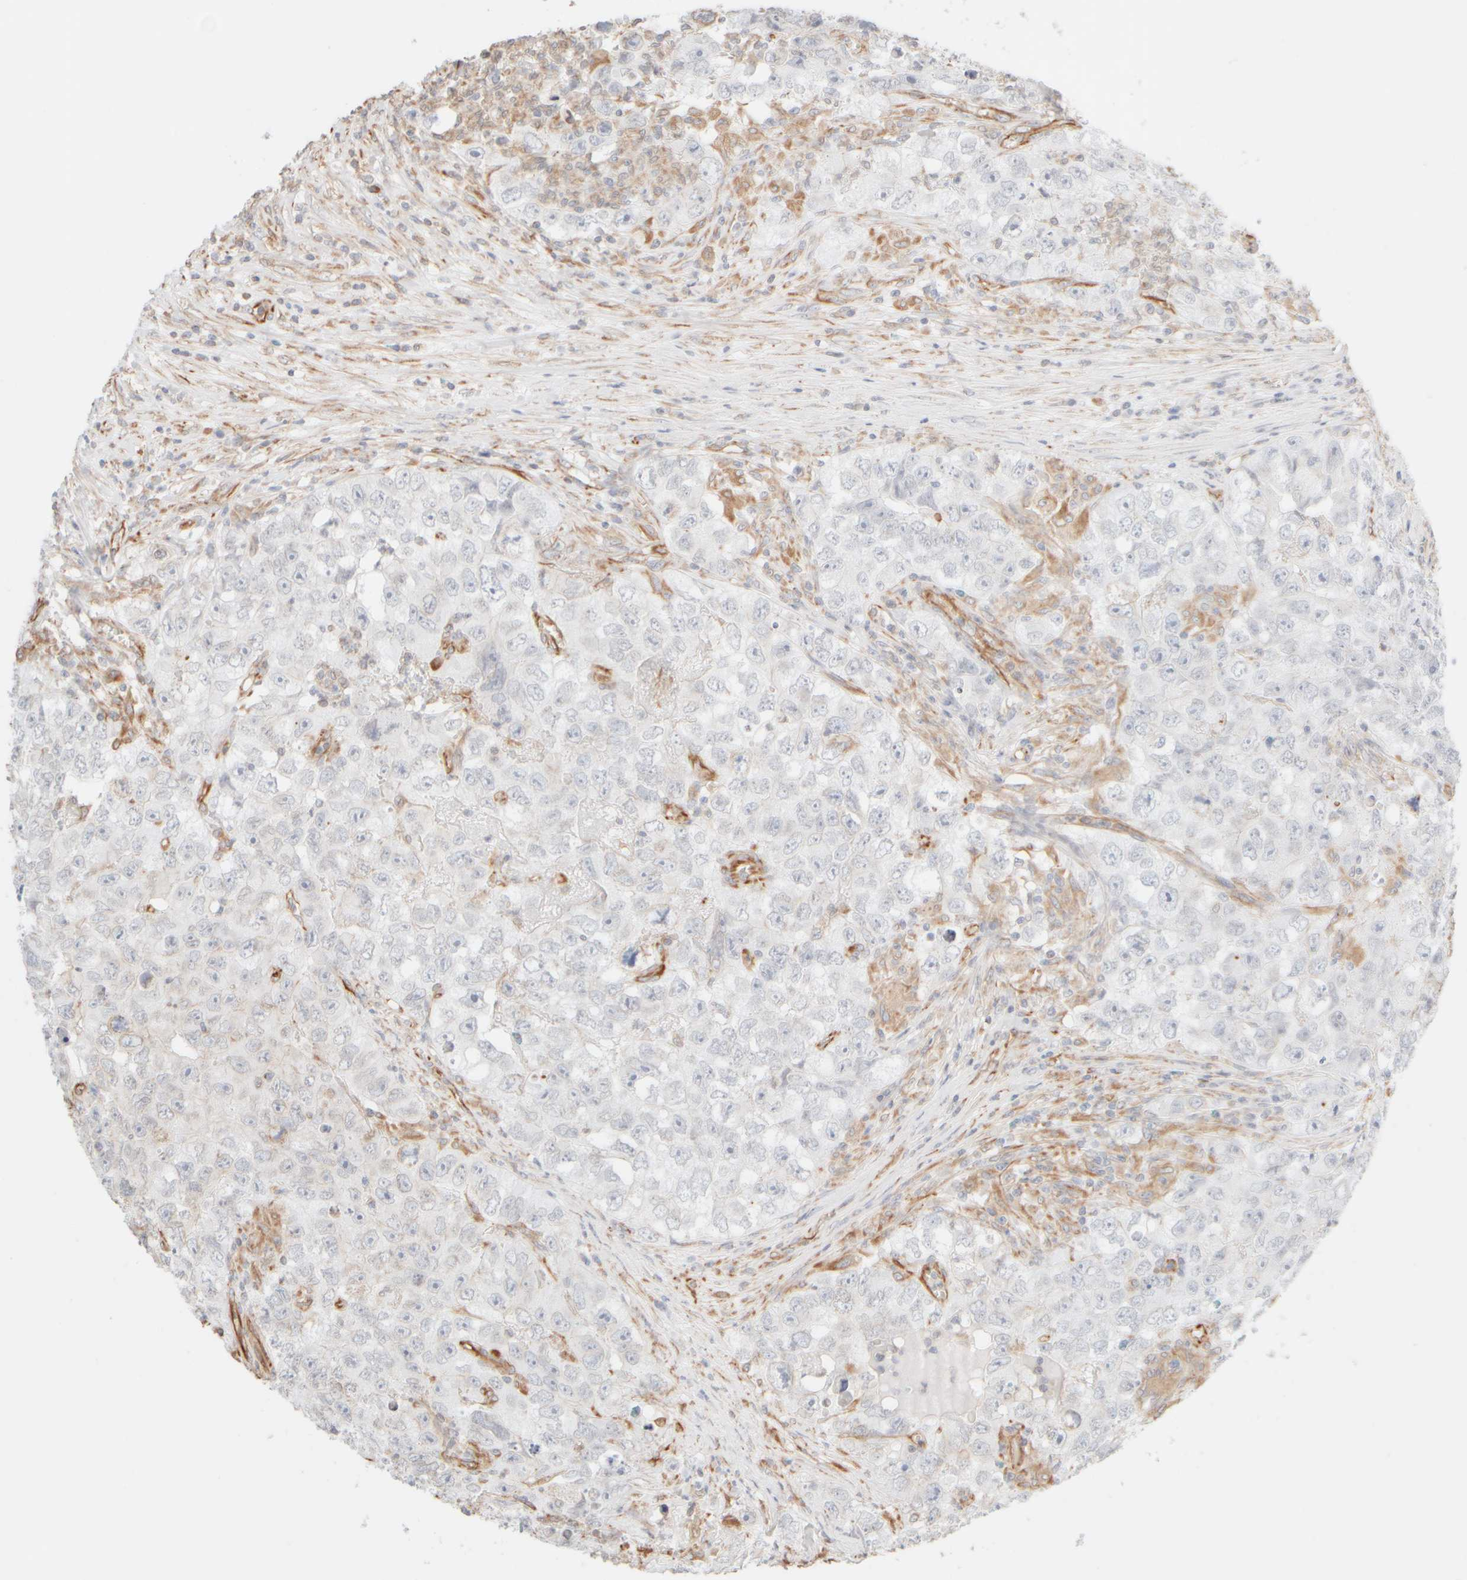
{"staining": {"intensity": "negative", "quantity": "none", "location": "none"}, "tissue": "testis cancer", "cell_type": "Tumor cells", "image_type": "cancer", "snomed": [{"axis": "morphology", "description": "Seminoma, NOS"}, {"axis": "morphology", "description": "Carcinoma, Embryonal, NOS"}, {"axis": "topography", "description": "Testis"}], "caption": "This photomicrograph is of testis embryonal carcinoma stained with IHC to label a protein in brown with the nuclei are counter-stained blue. There is no staining in tumor cells.", "gene": "KRT15", "patient": {"sex": "male", "age": 43}}